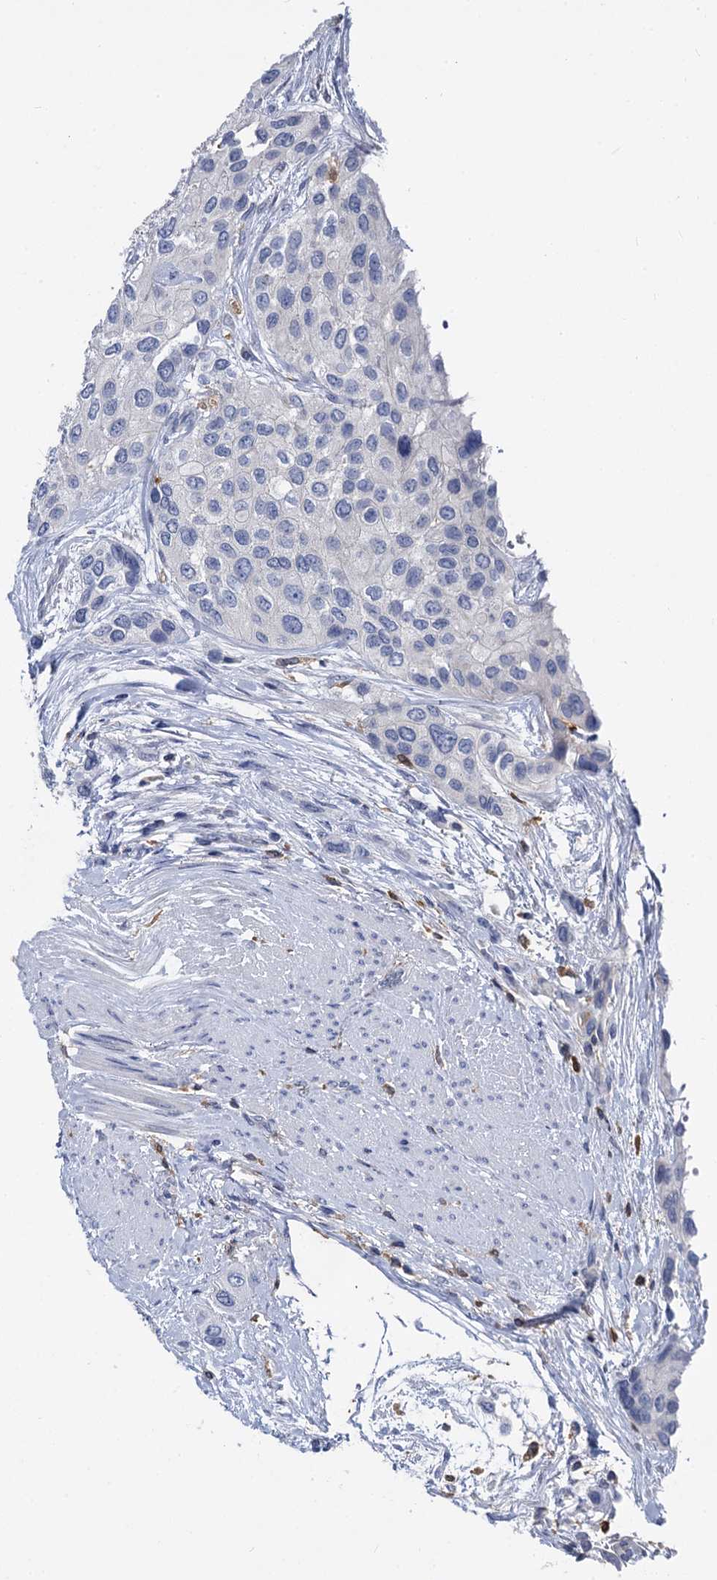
{"staining": {"intensity": "negative", "quantity": "none", "location": "none"}, "tissue": "urothelial cancer", "cell_type": "Tumor cells", "image_type": "cancer", "snomed": [{"axis": "morphology", "description": "Normal tissue, NOS"}, {"axis": "morphology", "description": "Urothelial carcinoma, High grade"}, {"axis": "topography", "description": "Vascular tissue"}, {"axis": "topography", "description": "Urinary bladder"}], "caption": "Micrograph shows no significant protein expression in tumor cells of urothelial cancer.", "gene": "RHOG", "patient": {"sex": "female", "age": 56}}